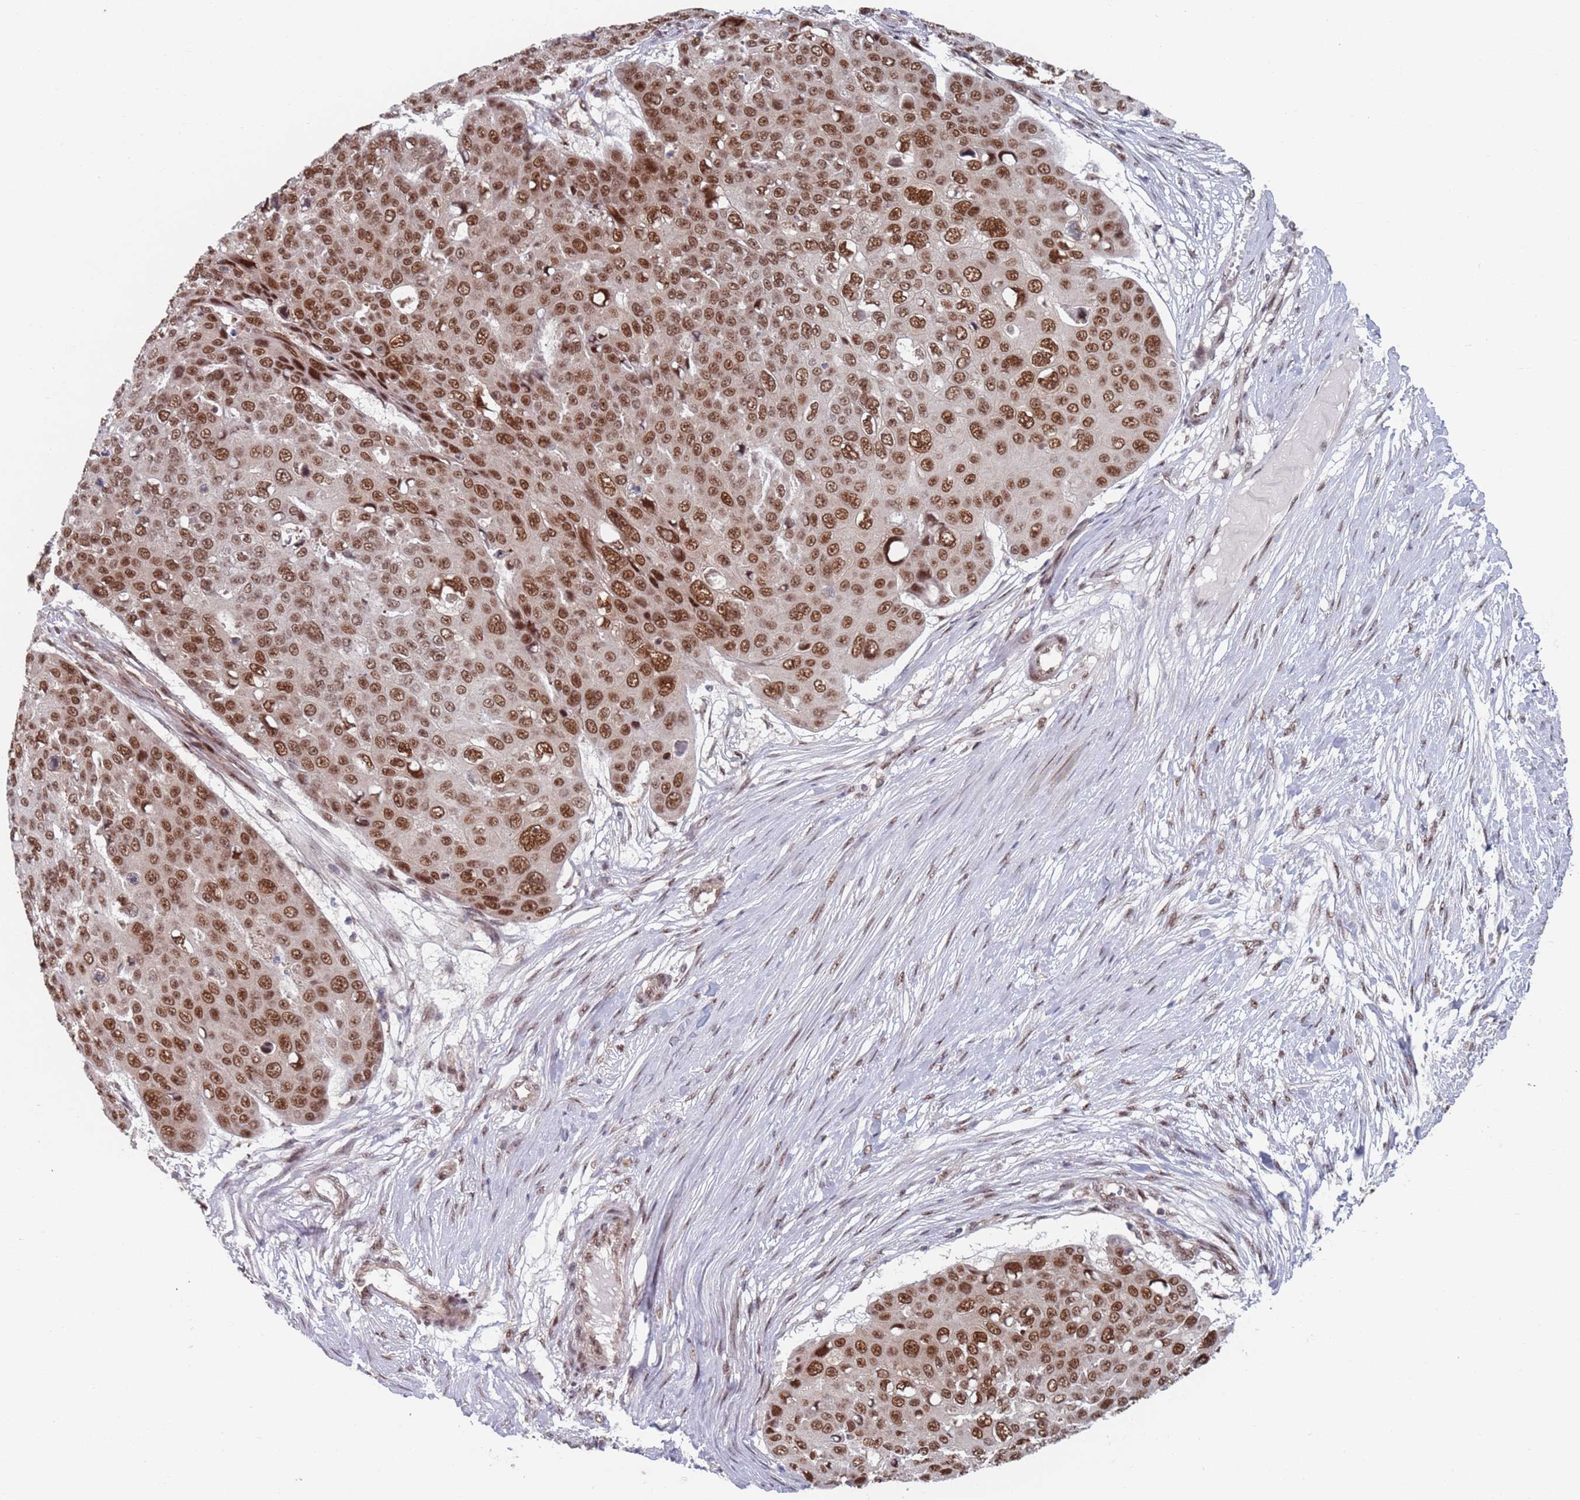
{"staining": {"intensity": "moderate", "quantity": ">75%", "location": "nuclear"}, "tissue": "skin cancer", "cell_type": "Tumor cells", "image_type": "cancer", "snomed": [{"axis": "morphology", "description": "Squamous cell carcinoma, NOS"}, {"axis": "topography", "description": "Skin"}], "caption": "Immunohistochemistry (IHC) of skin squamous cell carcinoma shows medium levels of moderate nuclear positivity in about >75% of tumor cells.", "gene": "RPP25", "patient": {"sex": "male", "age": 71}}